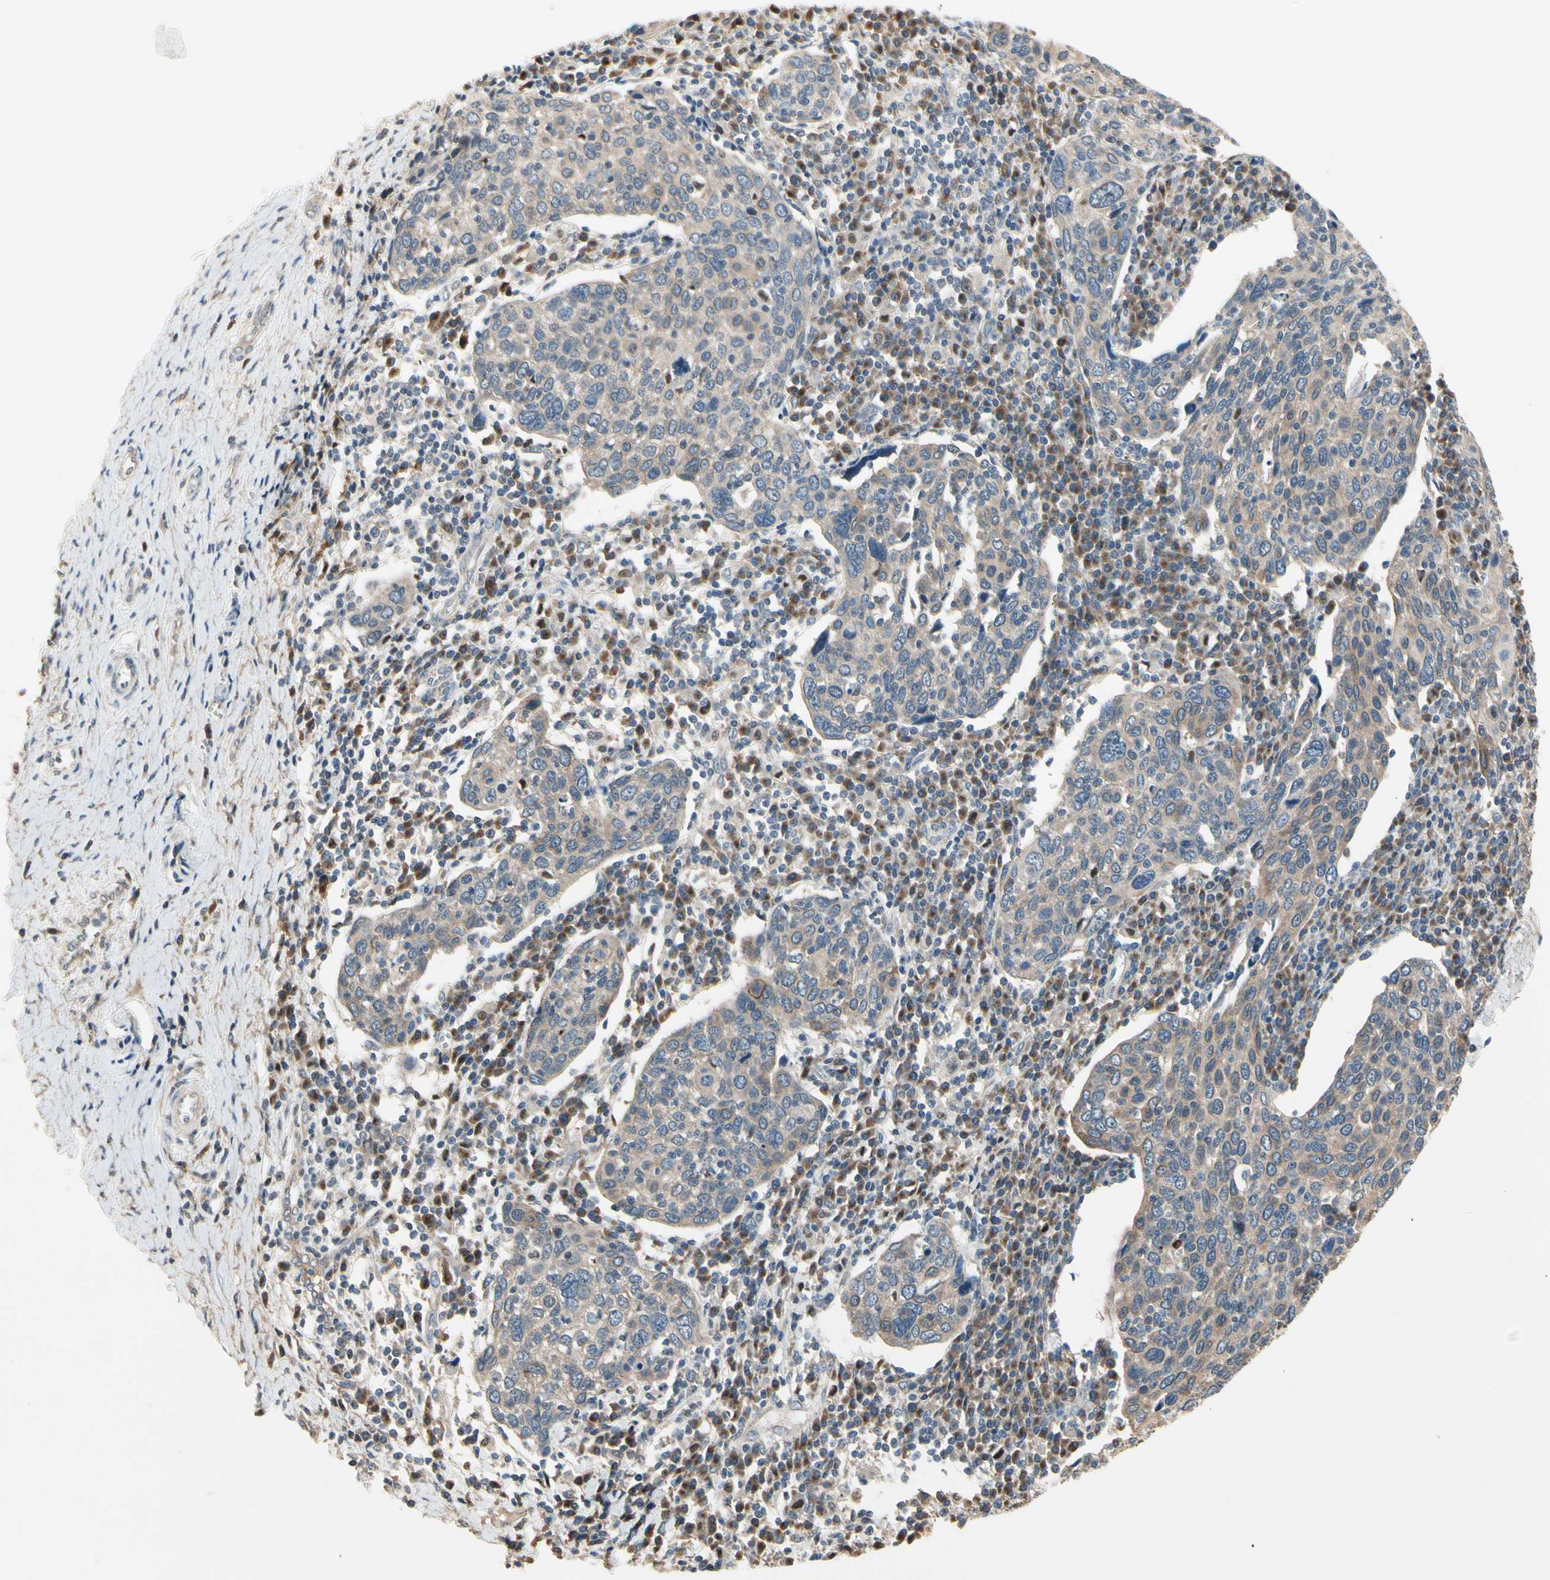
{"staining": {"intensity": "negative", "quantity": "none", "location": "none"}, "tissue": "cervical cancer", "cell_type": "Tumor cells", "image_type": "cancer", "snomed": [{"axis": "morphology", "description": "Squamous cell carcinoma, NOS"}, {"axis": "topography", "description": "Cervix"}], "caption": "Image shows no protein positivity in tumor cells of cervical squamous cell carcinoma tissue. (Brightfield microscopy of DAB (3,3'-diaminobenzidine) immunohistochemistry at high magnification).", "gene": "CGREF1", "patient": {"sex": "female", "age": 40}}